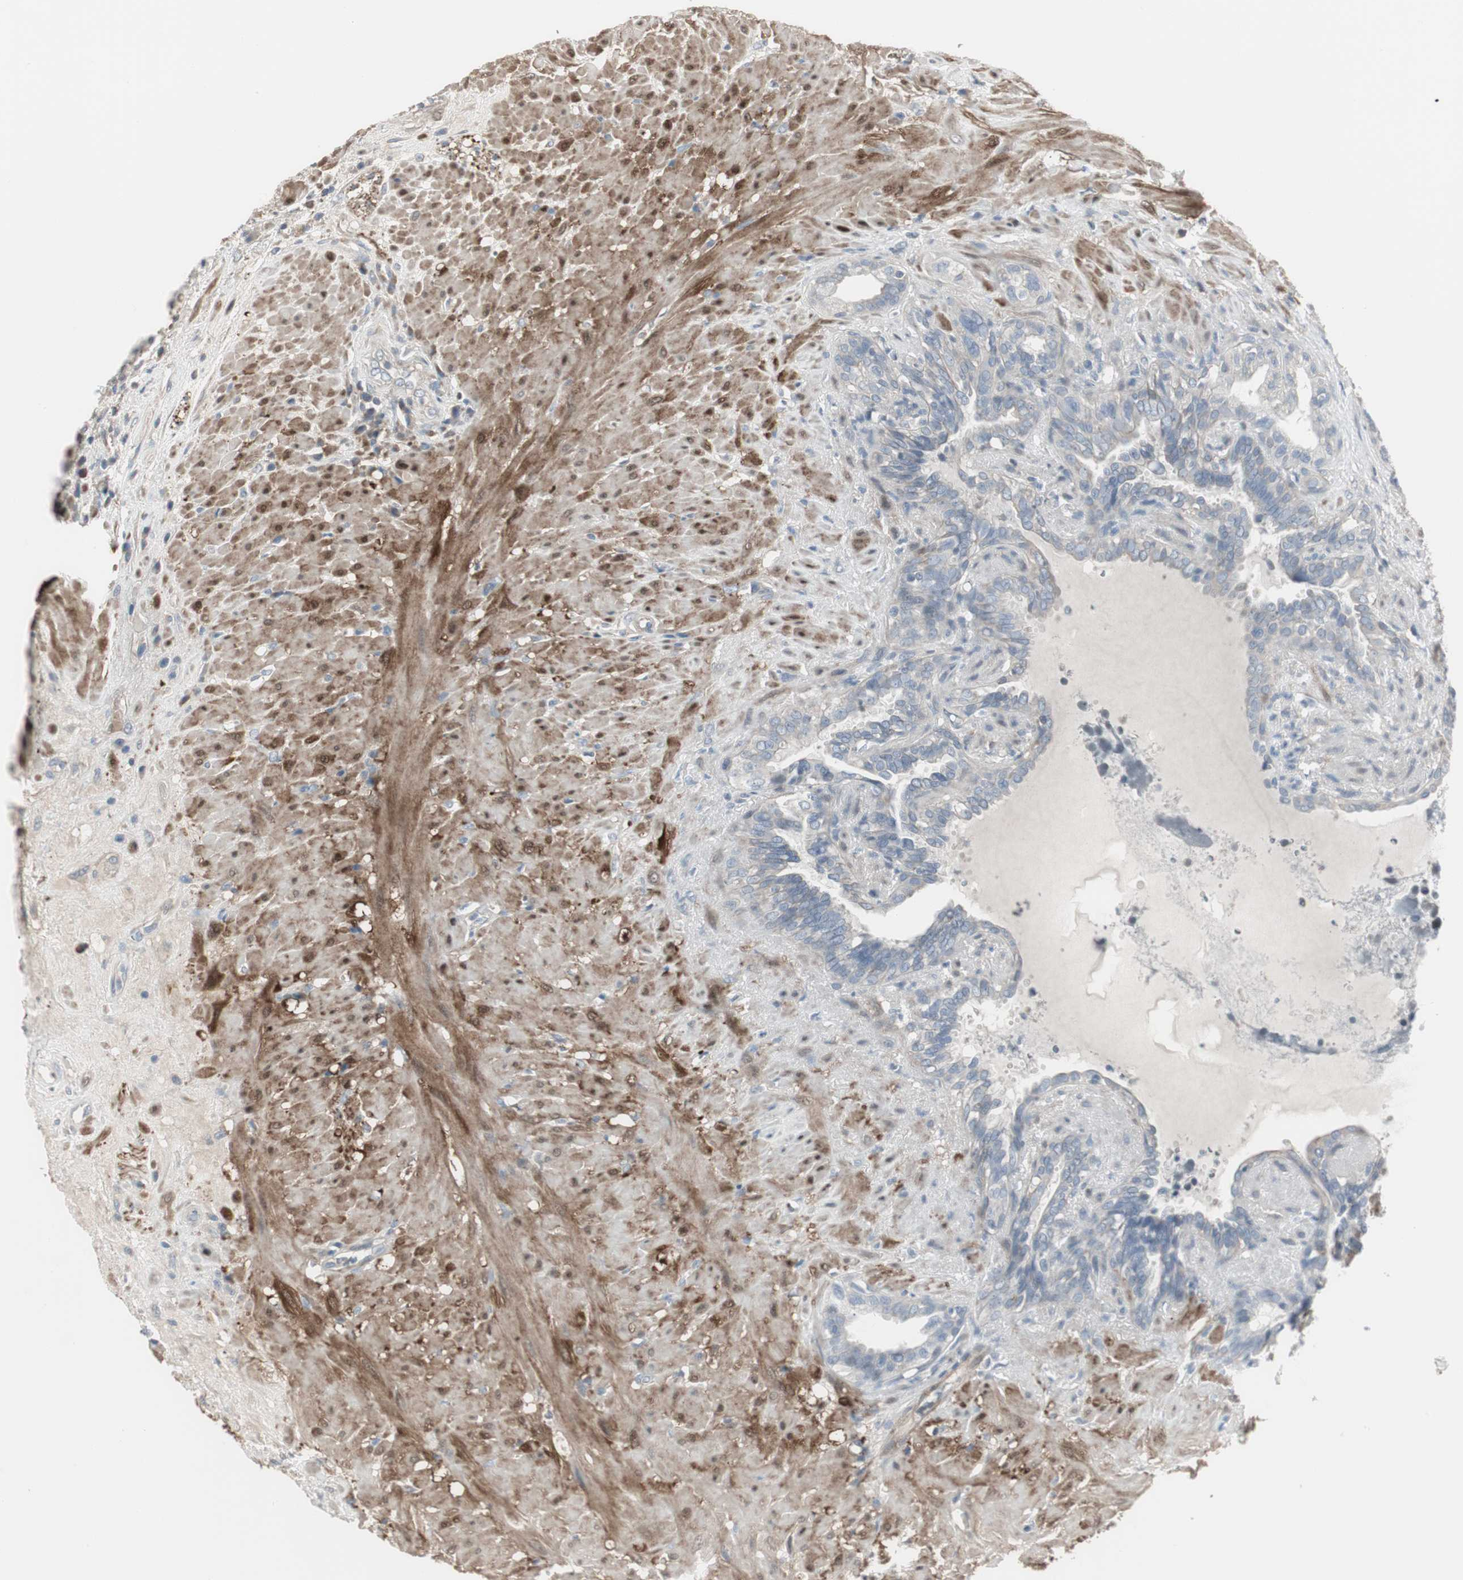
{"staining": {"intensity": "negative", "quantity": "none", "location": "none"}, "tissue": "seminal vesicle", "cell_type": "Glandular cells", "image_type": "normal", "snomed": [{"axis": "morphology", "description": "Normal tissue, NOS"}, {"axis": "topography", "description": "Seminal veicle"}], "caption": "Human seminal vesicle stained for a protein using immunohistochemistry displays no positivity in glandular cells.", "gene": "DMPK", "patient": {"sex": "male", "age": 61}}